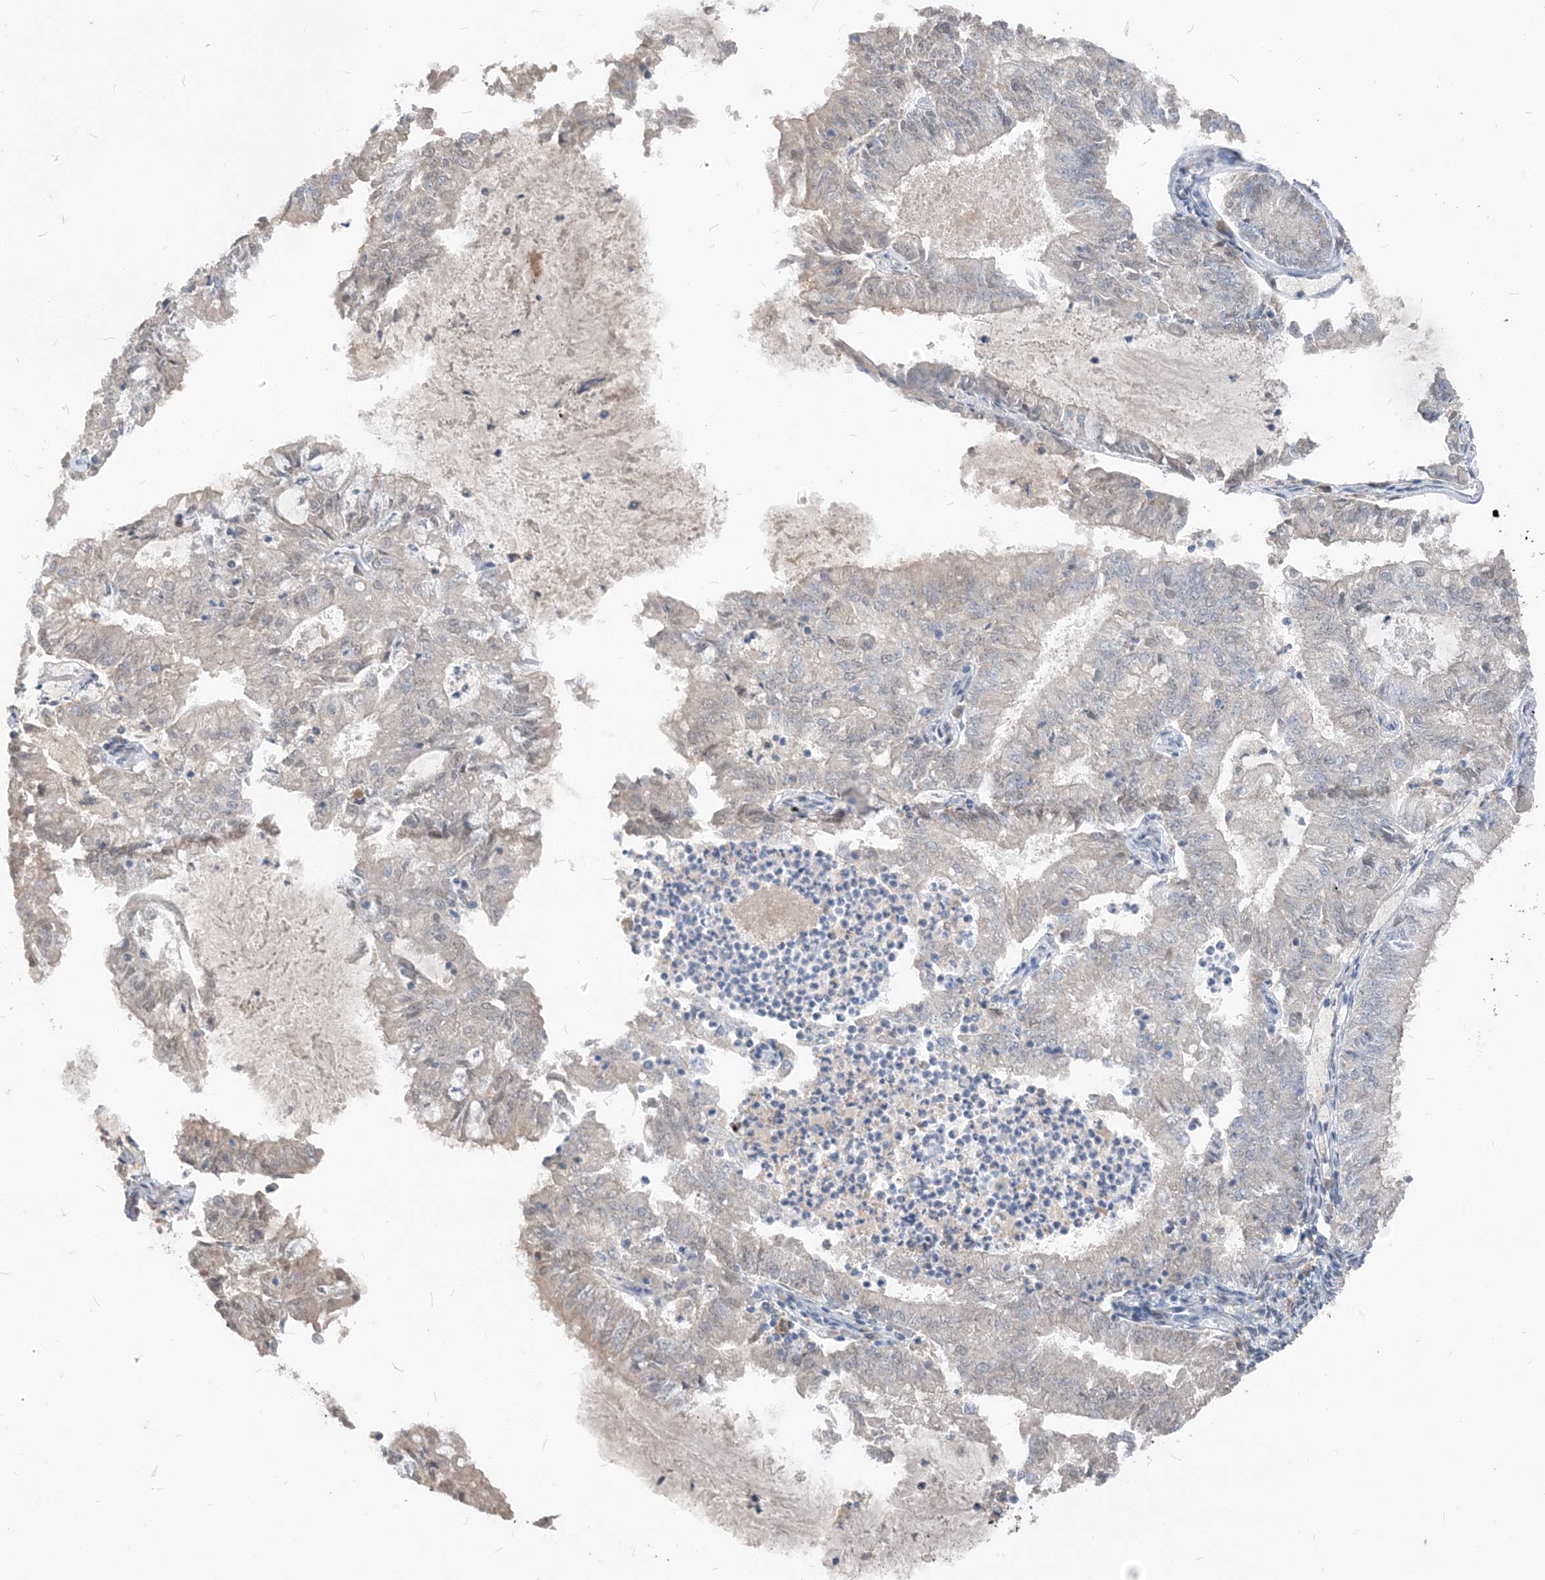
{"staining": {"intensity": "negative", "quantity": "none", "location": "none"}, "tissue": "endometrial cancer", "cell_type": "Tumor cells", "image_type": "cancer", "snomed": [{"axis": "morphology", "description": "Adenocarcinoma, NOS"}, {"axis": "topography", "description": "Endometrium"}], "caption": "Tumor cells show no significant positivity in endometrial cancer.", "gene": "NCOA7", "patient": {"sex": "female", "age": 57}}